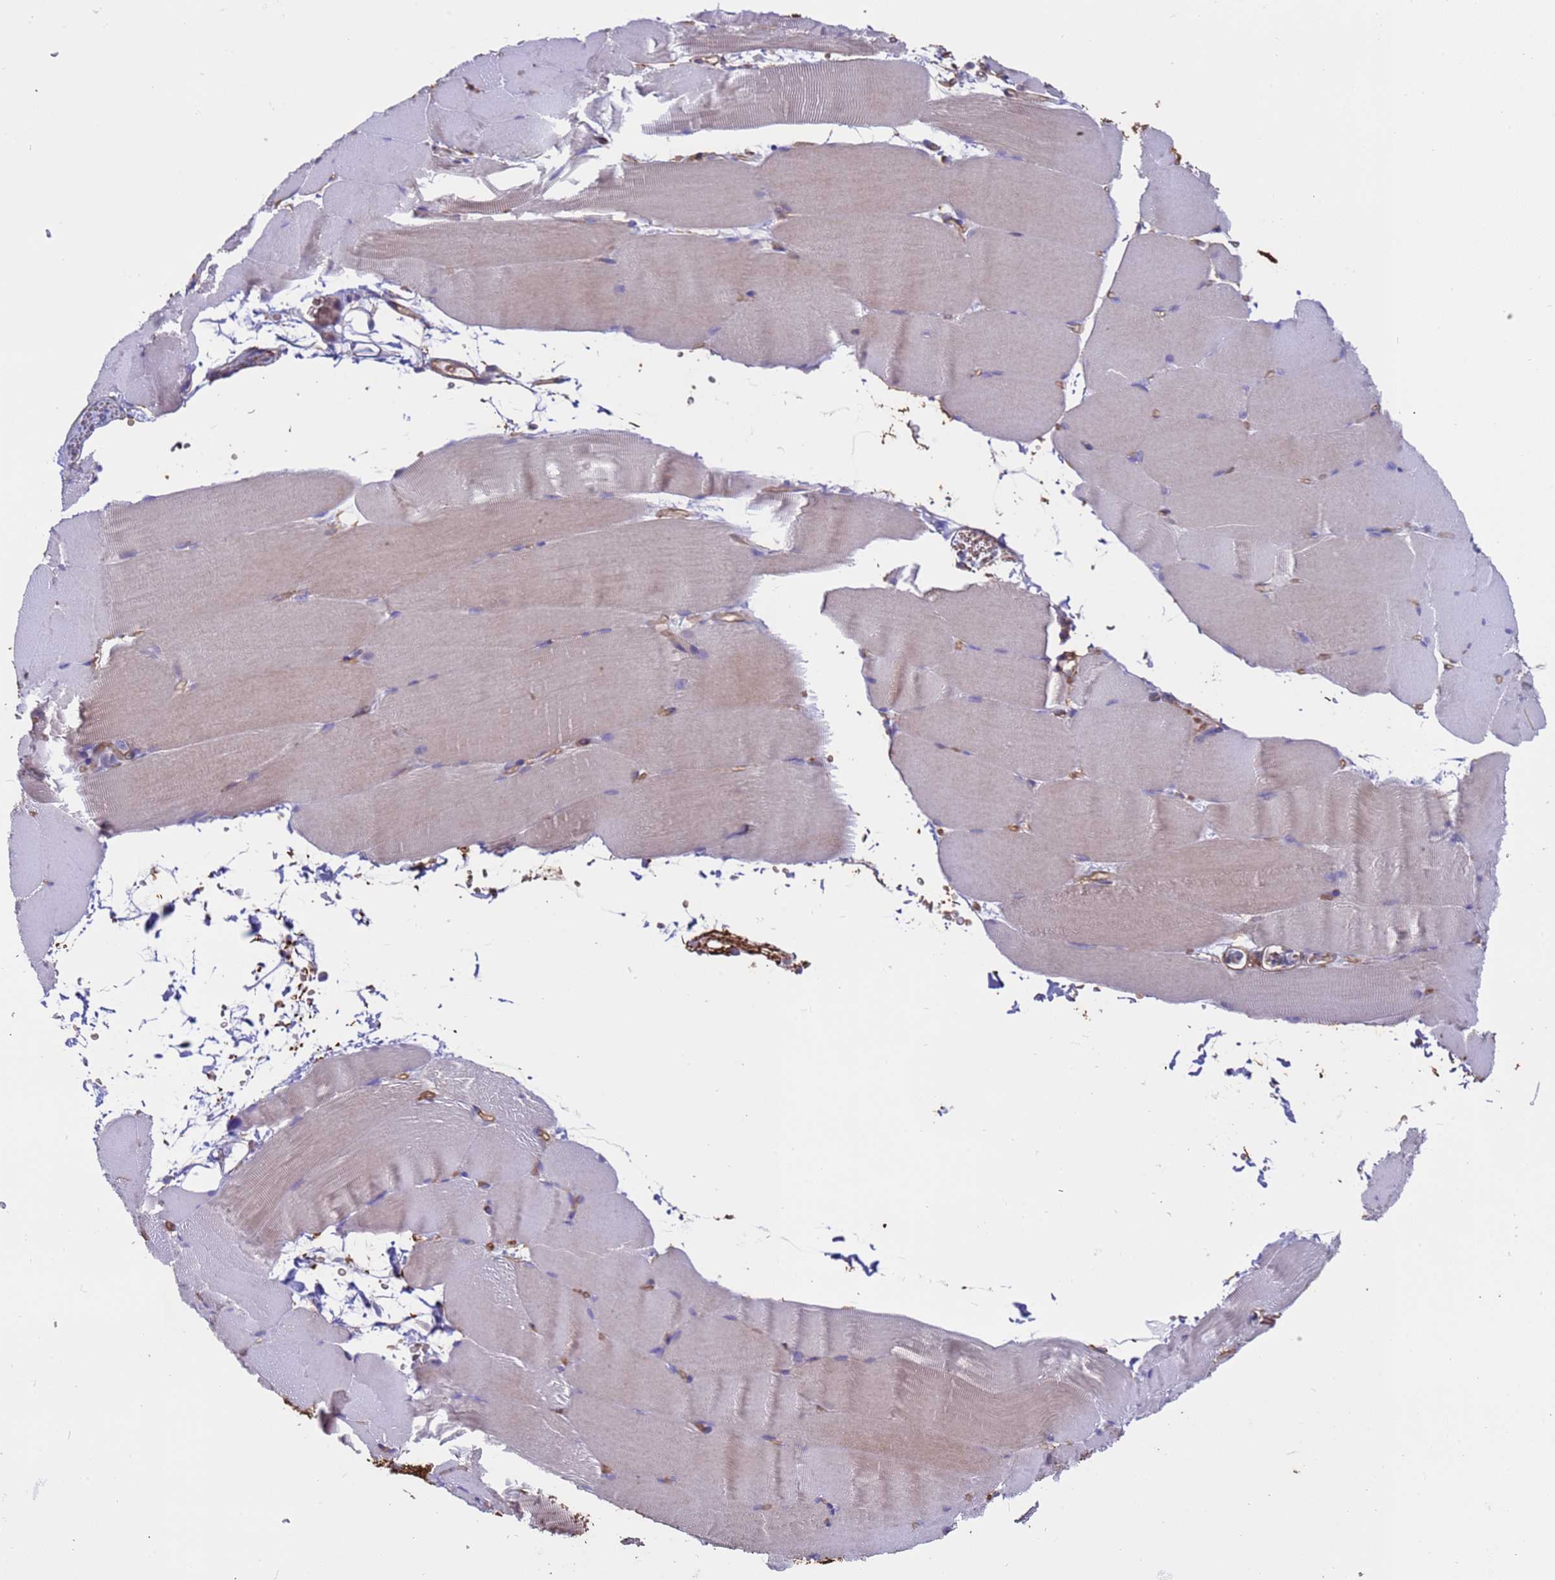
{"staining": {"intensity": "weak", "quantity": "<25%", "location": "cytoplasmic/membranous"}, "tissue": "skeletal muscle", "cell_type": "Myocytes", "image_type": "normal", "snomed": [{"axis": "morphology", "description": "Normal tissue, NOS"}, {"axis": "topography", "description": "Skeletal muscle"}, {"axis": "topography", "description": "Parathyroid gland"}], "caption": "The IHC micrograph has no significant positivity in myocytes of skeletal muscle.", "gene": "ZNF248", "patient": {"sex": "female", "age": 37}}